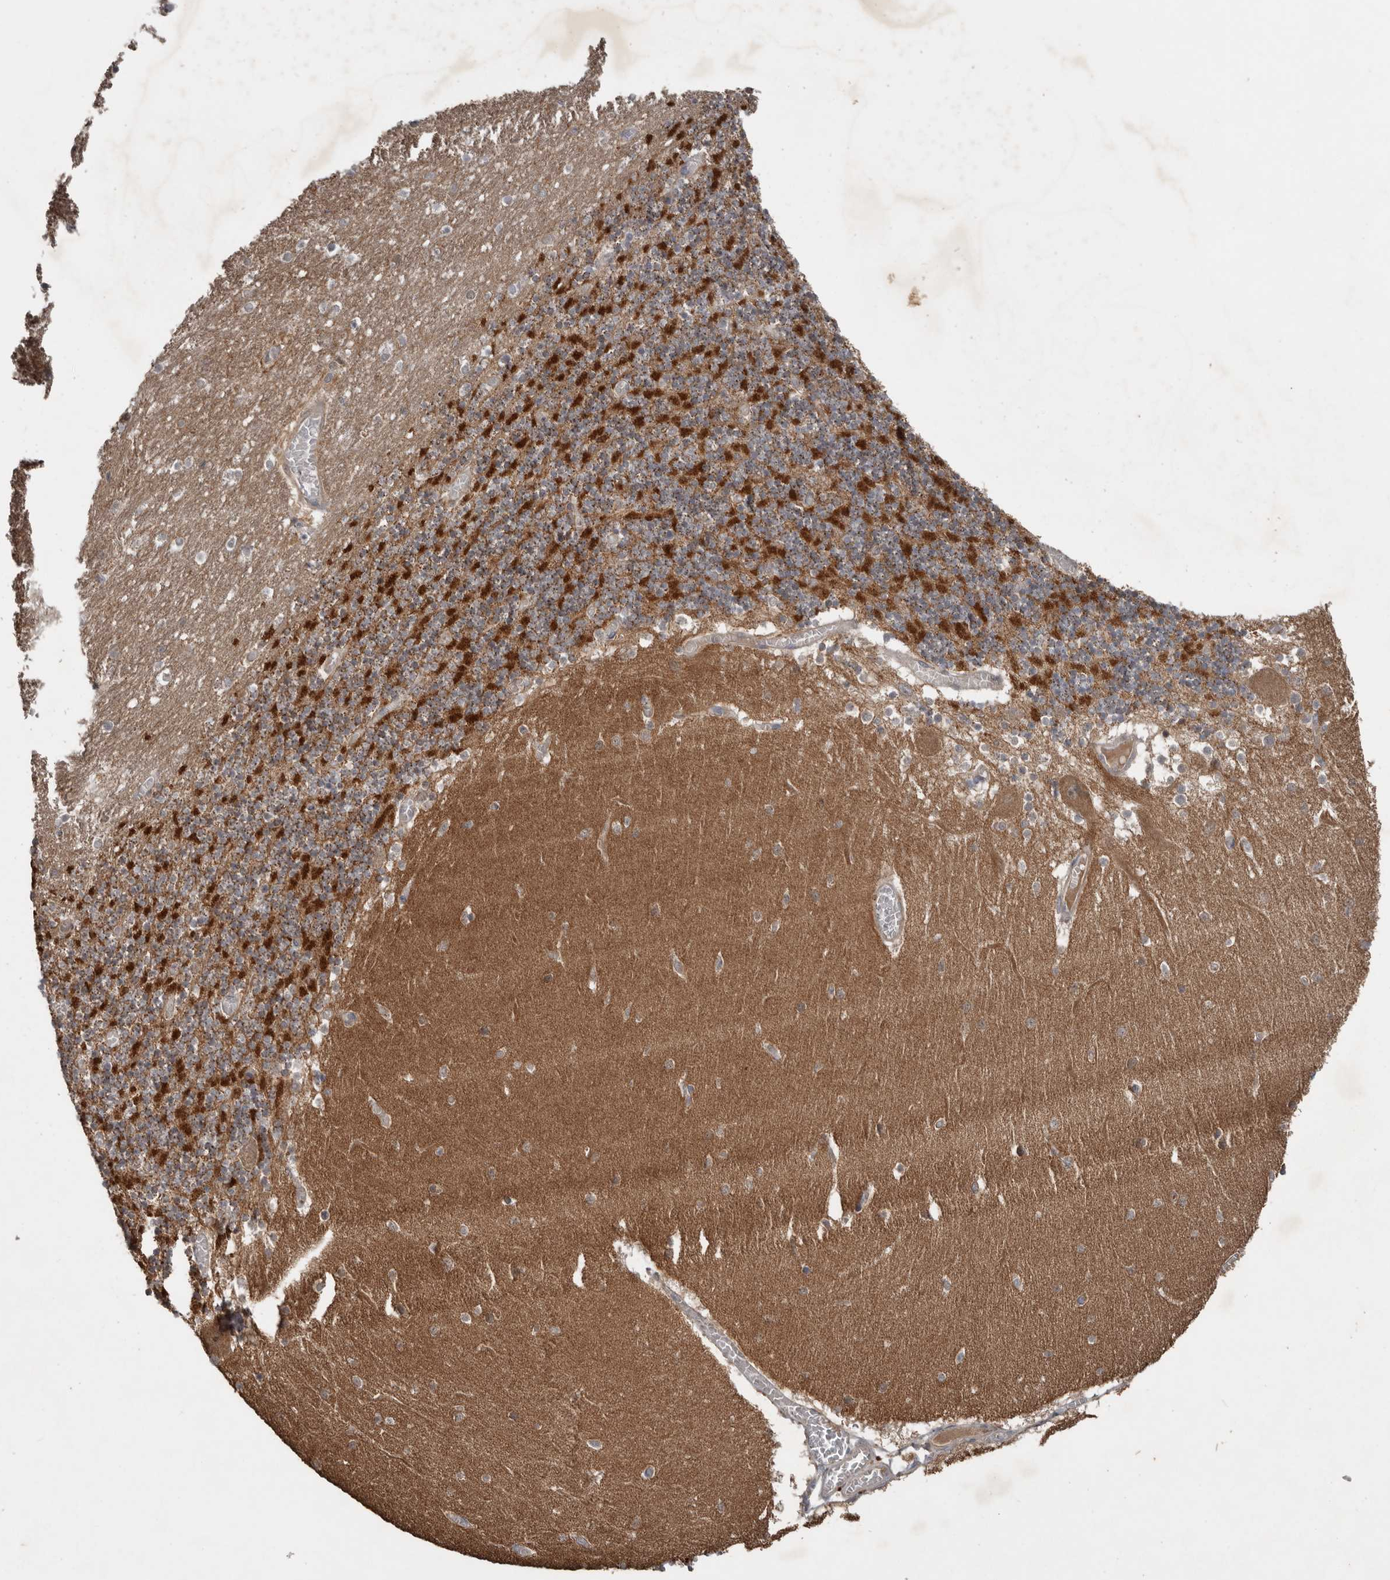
{"staining": {"intensity": "strong", "quantity": "25%-75%", "location": "cytoplasmic/membranous"}, "tissue": "cerebellum", "cell_type": "Cells in granular layer", "image_type": "normal", "snomed": [{"axis": "morphology", "description": "Normal tissue, NOS"}, {"axis": "topography", "description": "Cerebellum"}], "caption": "Cerebellum stained for a protein exhibits strong cytoplasmic/membranous positivity in cells in granular layer. The staining was performed using DAB (3,3'-diaminobenzidine) to visualize the protein expression in brown, while the nuclei were stained in blue with hematoxylin (Magnification: 20x).", "gene": "DNAJB4", "patient": {"sex": "female", "age": 28}}